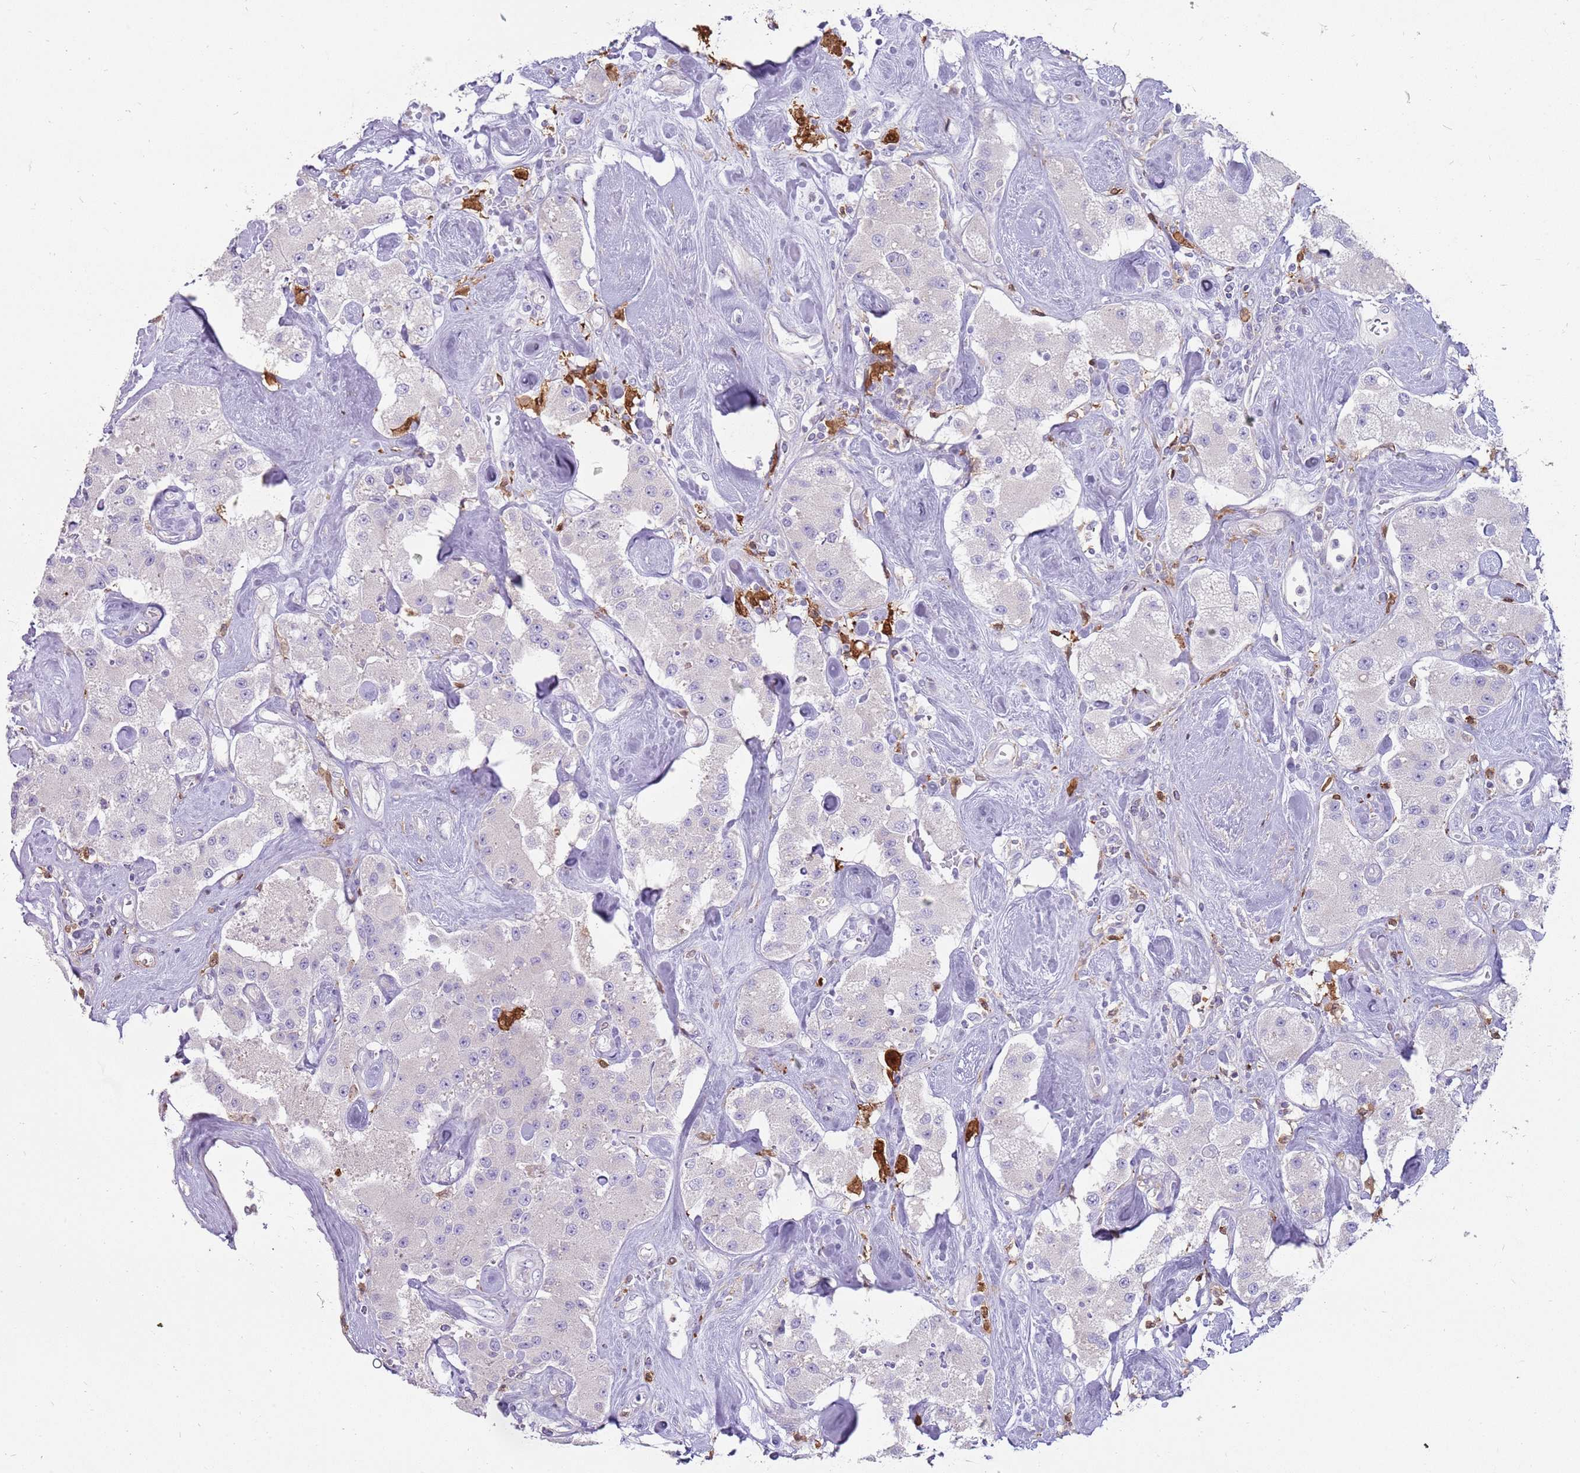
{"staining": {"intensity": "negative", "quantity": "none", "location": "none"}, "tissue": "carcinoid", "cell_type": "Tumor cells", "image_type": "cancer", "snomed": [{"axis": "morphology", "description": "Carcinoid, malignant, NOS"}, {"axis": "topography", "description": "Pancreas"}], "caption": "High magnification brightfield microscopy of carcinoid stained with DAB (3,3'-diaminobenzidine) (brown) and counterstained with hematoxylin (blue): tumor cells show no significant expression. (Stains: DAB (3,3'-diaminobenzidine) IHC with hematoxylin counter stain, Microscopy: brightfield microscopy at high magnification).", "gene": "DIPK1C", "patient": {"sex": "male", "age": 41}}